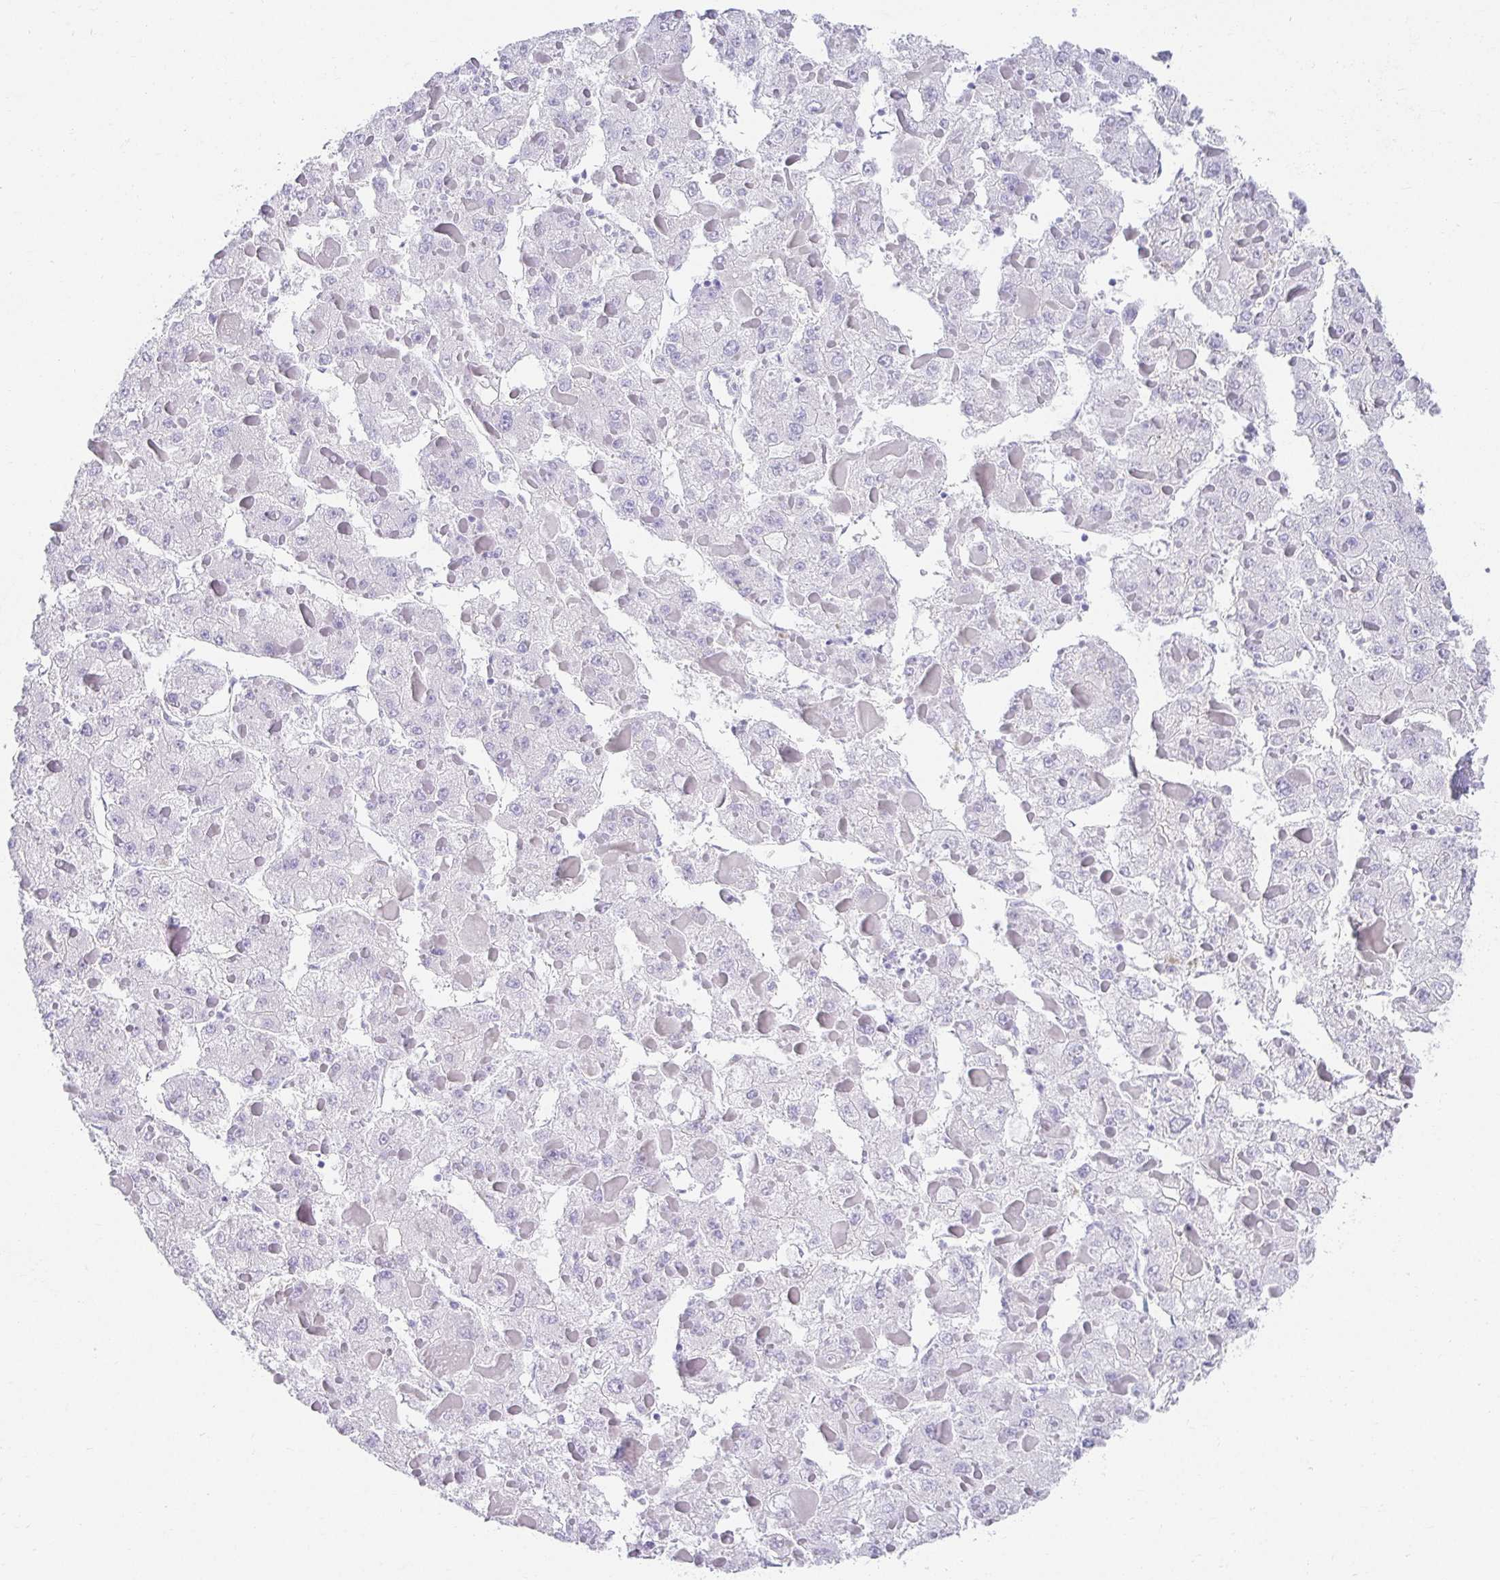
{"staining": {"intensity": "negative", "quantity": "none", "location": "none"}, "tissue": "liver cancer", "cell_type": "Tumor cells", "image_type": "cancer", "snomed": [{"axis": "morphology", "description": "Carcinoma, Hepatocellular, NOS"}, {"axis": "topography", "description": "Liver"}], "caption": "This is an IHC micrograph of liver hepatocellular carcinoma. There is no positivity in tumor cells.", "gene": "CHAT", "patient": {"sex": "female", "age": 73}}